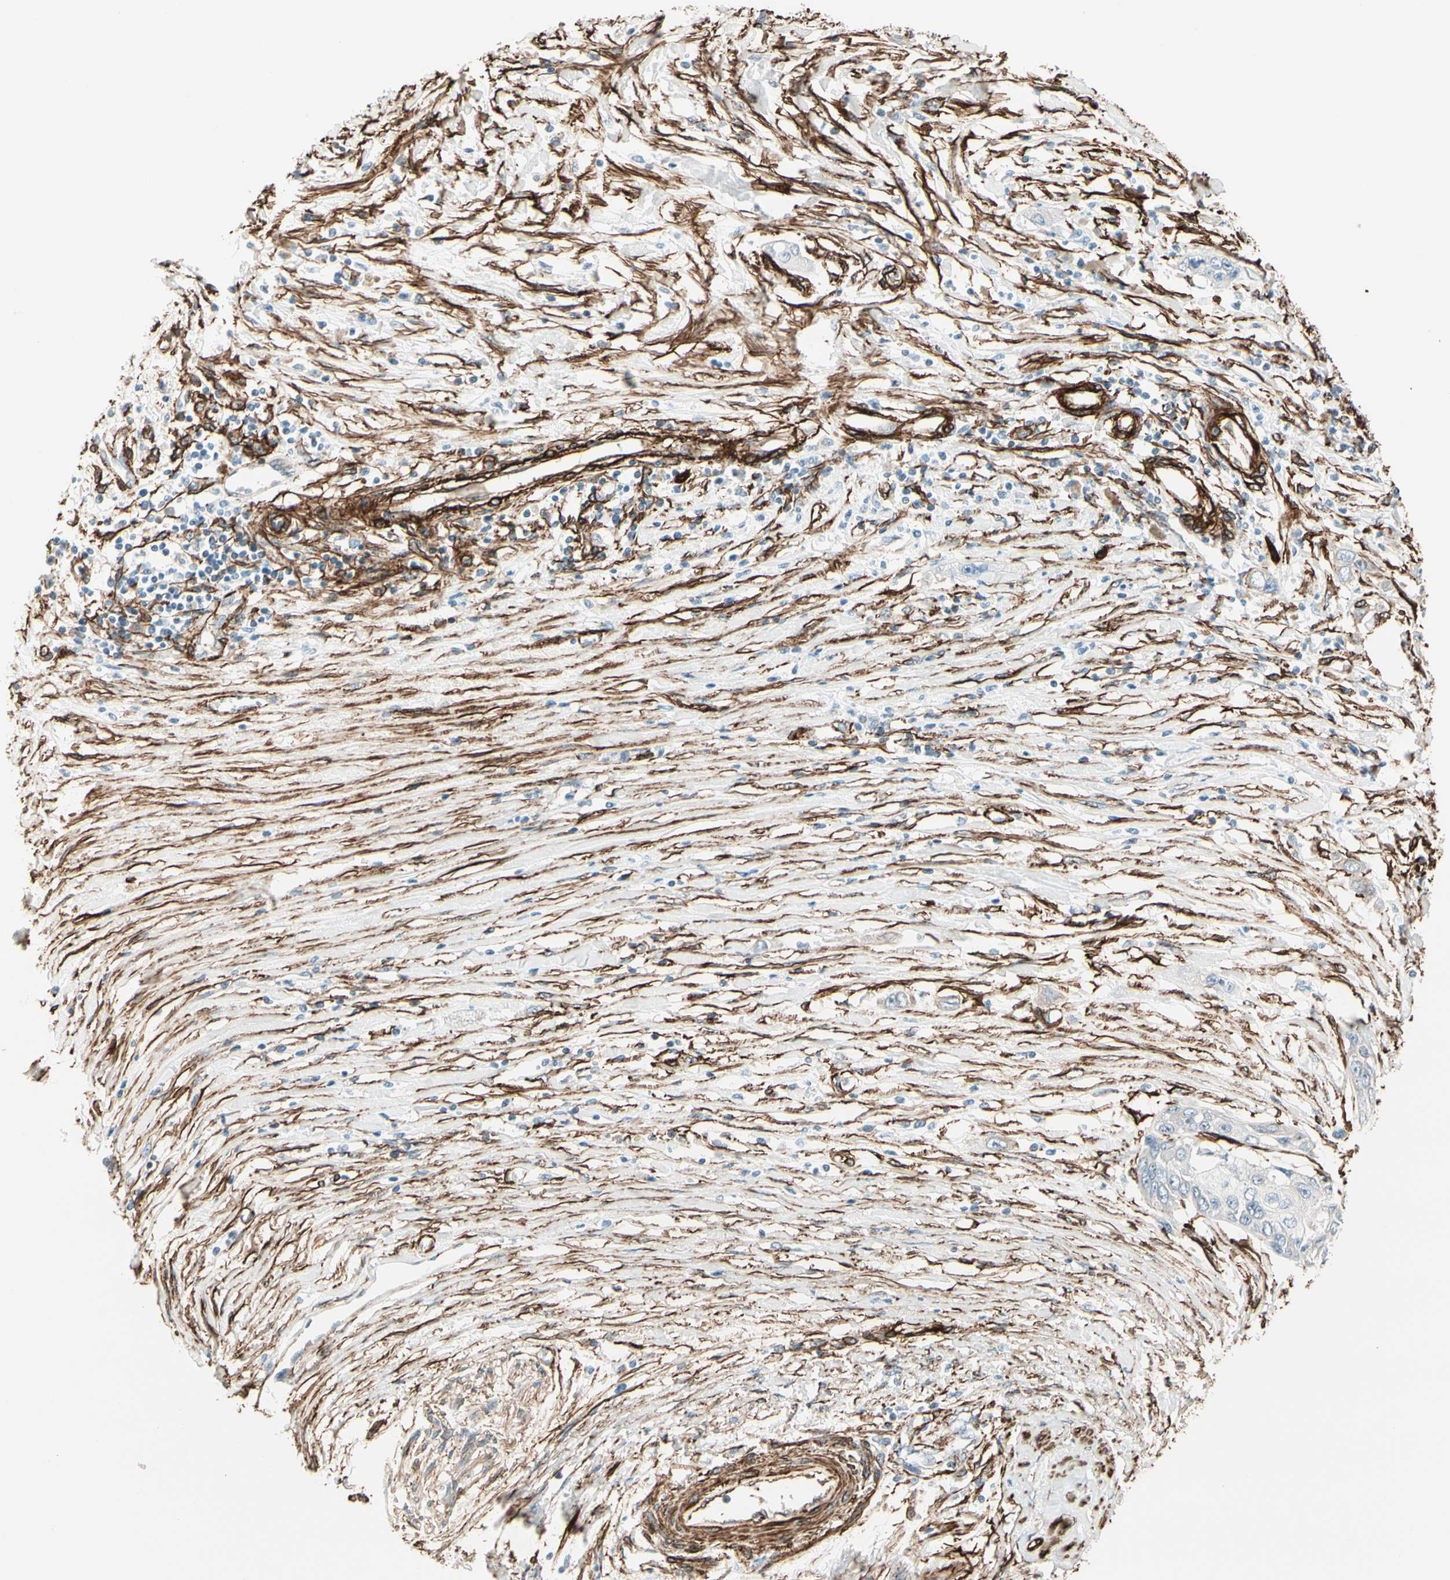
{"staining": {"intensity": "negative", "quantity": "none", "location": "none"}, "tissue": "pancreatic cancer", "cell_type": "Tumor cells", "image_type": "cancer", "snomed": [{"axis": "morphology", "description": "Adenocarcinoma, NOS"}, {"axis": "topography", "description": "Pancreas"}], "caption": "The histopathology image shows no staining of tumor cells in adenocarcinoma (pancreatic). Brightfield microscopy of IHC stained with DAB (brown) and hematoxylin (blue), captured at high magnification.", "gene": "CALD1", "patient": {"sex": "female", "age": 70}}